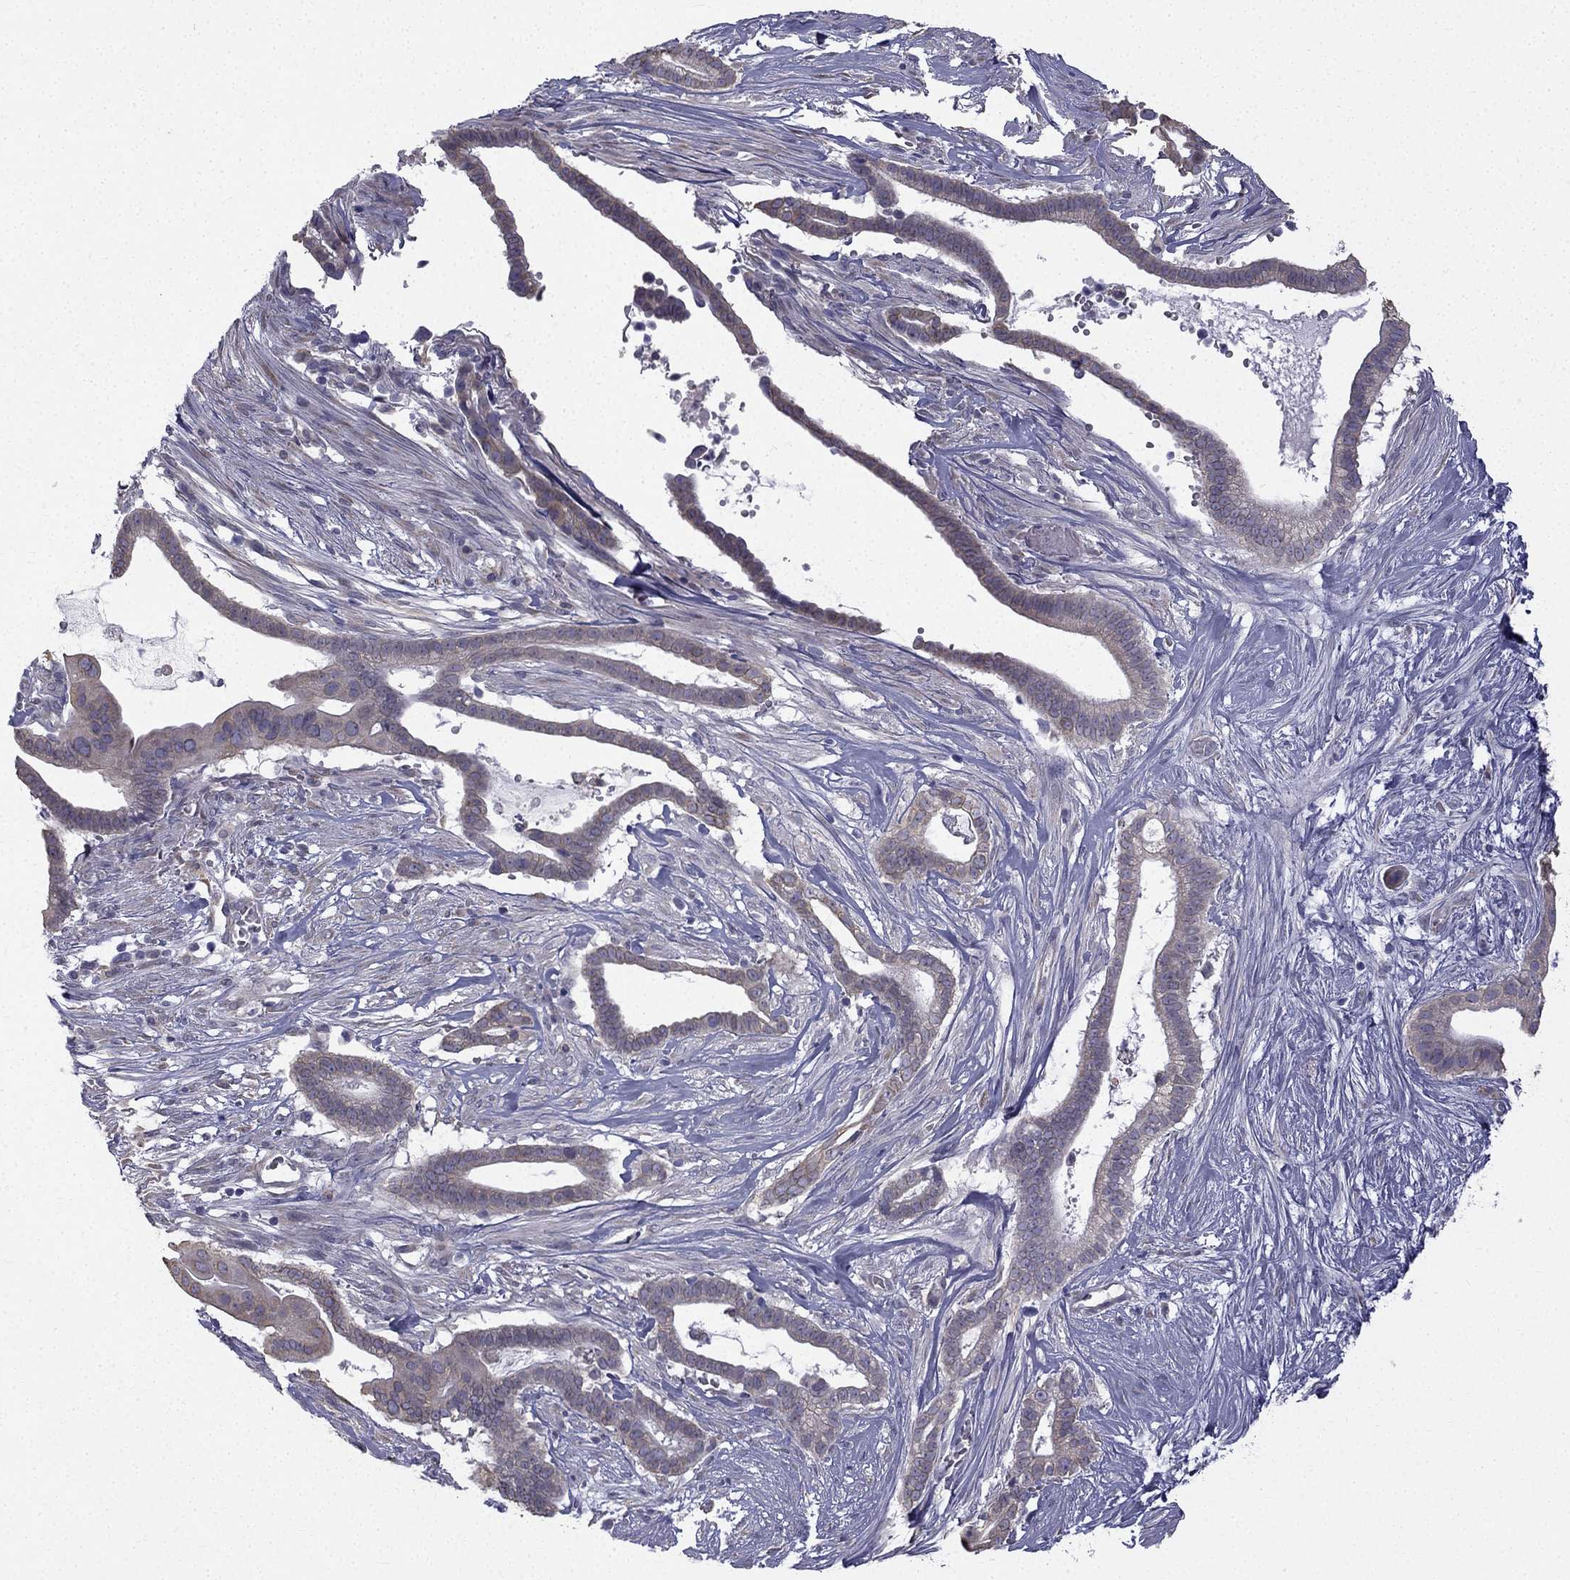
{"staining": {"intensity": "weak", "quantity": "<25%", "location": "cytoplasmic/membranous"}, "tissue": "pancreatic cancer", "cell_type": "Tumor cells", "image_type": "cancer", "snomed": [{"axis": "morphology", "description": "Adenocarcinoma, NOS"}, {"axis": "topography", "description": "Pancreas"}], "caption": "The image shows no staining of tumor cells in pancreatic adenocarcinoma.", "gene": "CCDC40", "patient": {"sex": "male", "age": 61}}